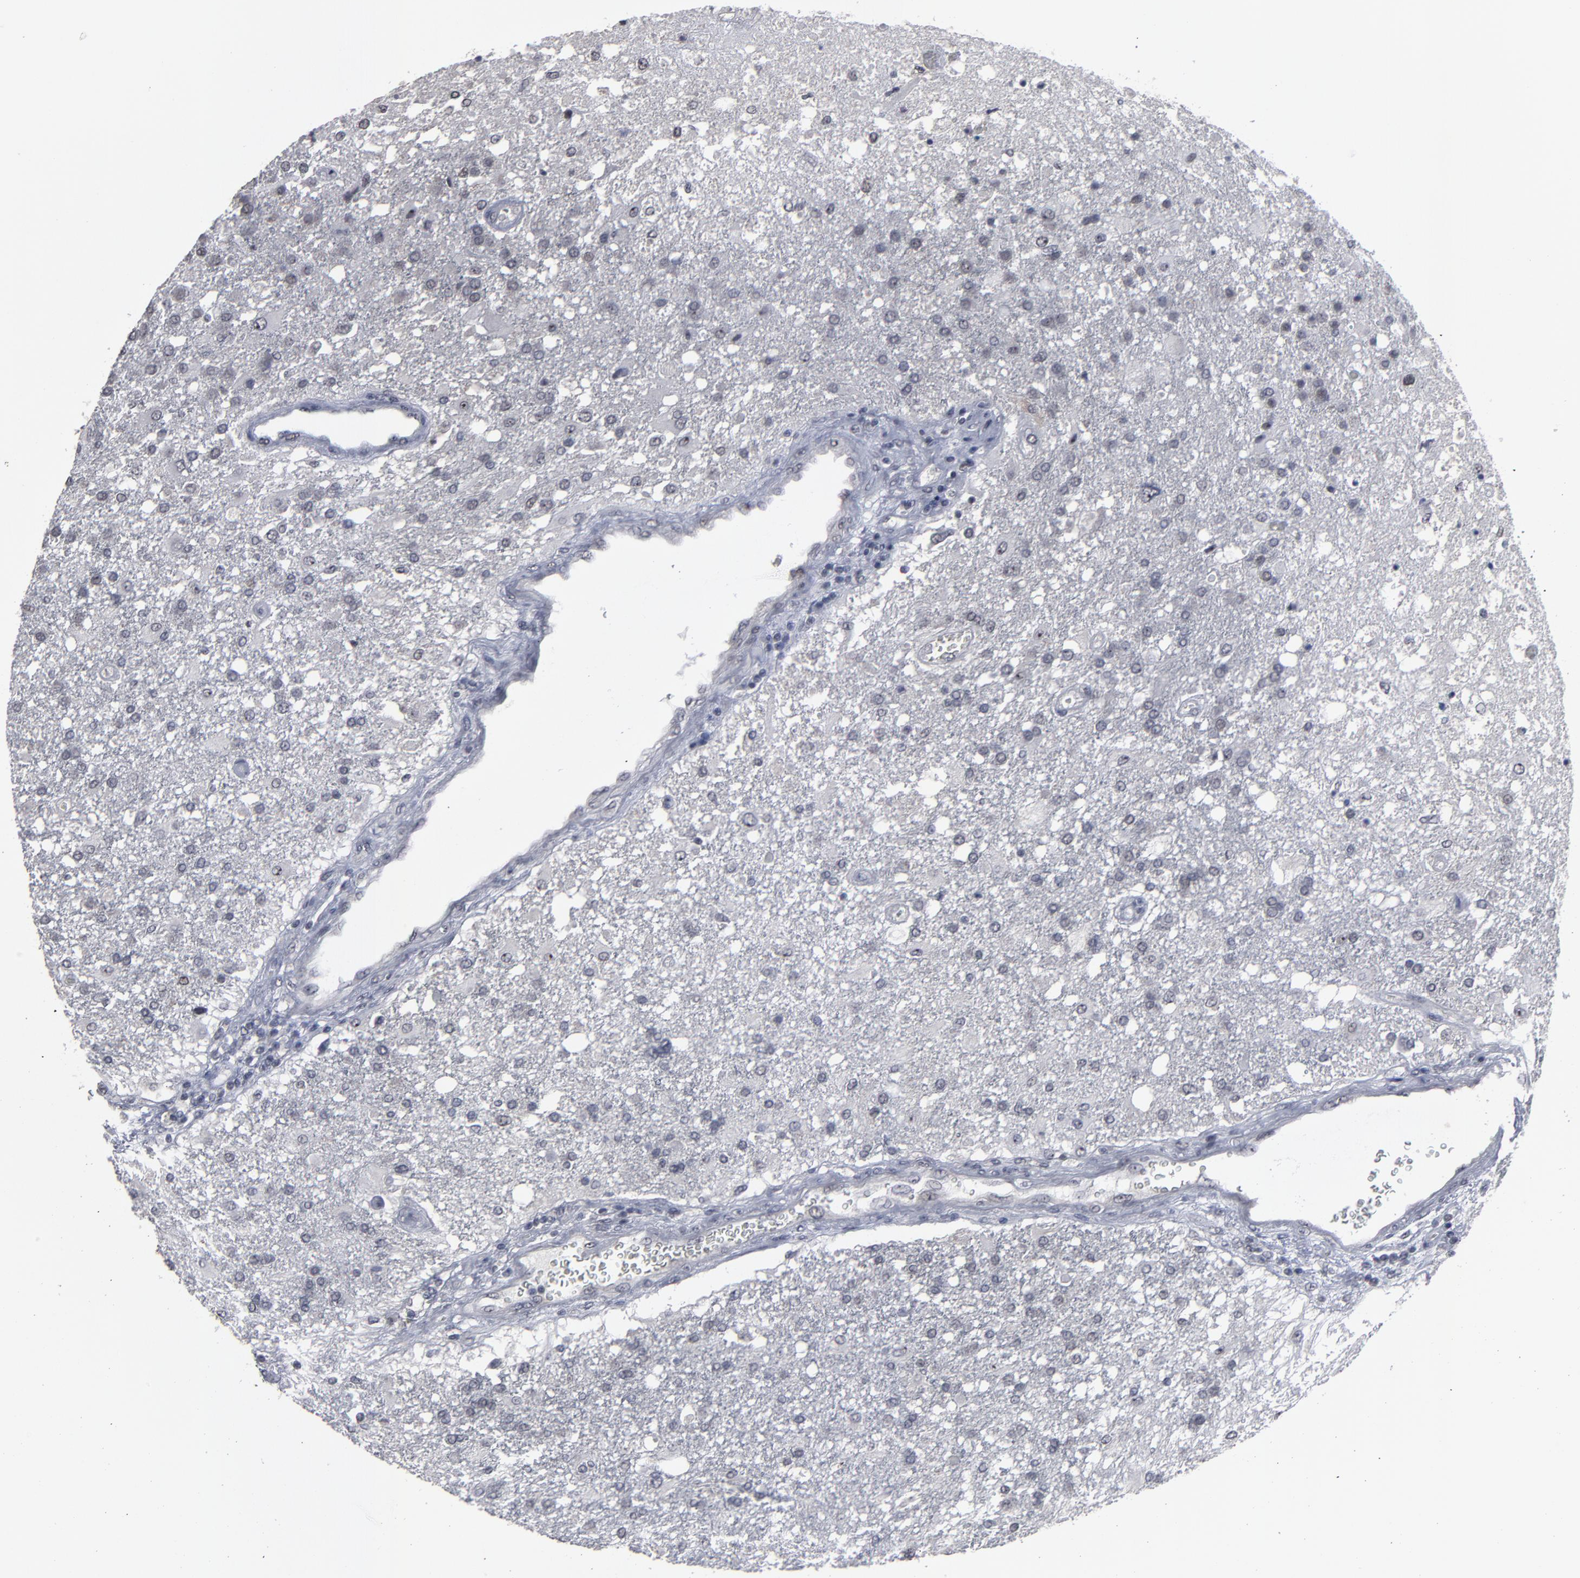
{"staining": {"intensity": "negative", "quantity": "none", "location": "none"}, "tissue": "glioma", "cell_type": "Tumor cells", "image_type": "cancer", "snomed": [{"axis": "morphology", "description": "Glioma, malignant, High grade"}, {"axis": "topography", "description": "Cerebral cortex"}], "caption": "Tumor cells show no significant positivity in malignant glioma (high-grade).", "gene": "SSRP1", "patient": {"sex": "male", "age": 79}}